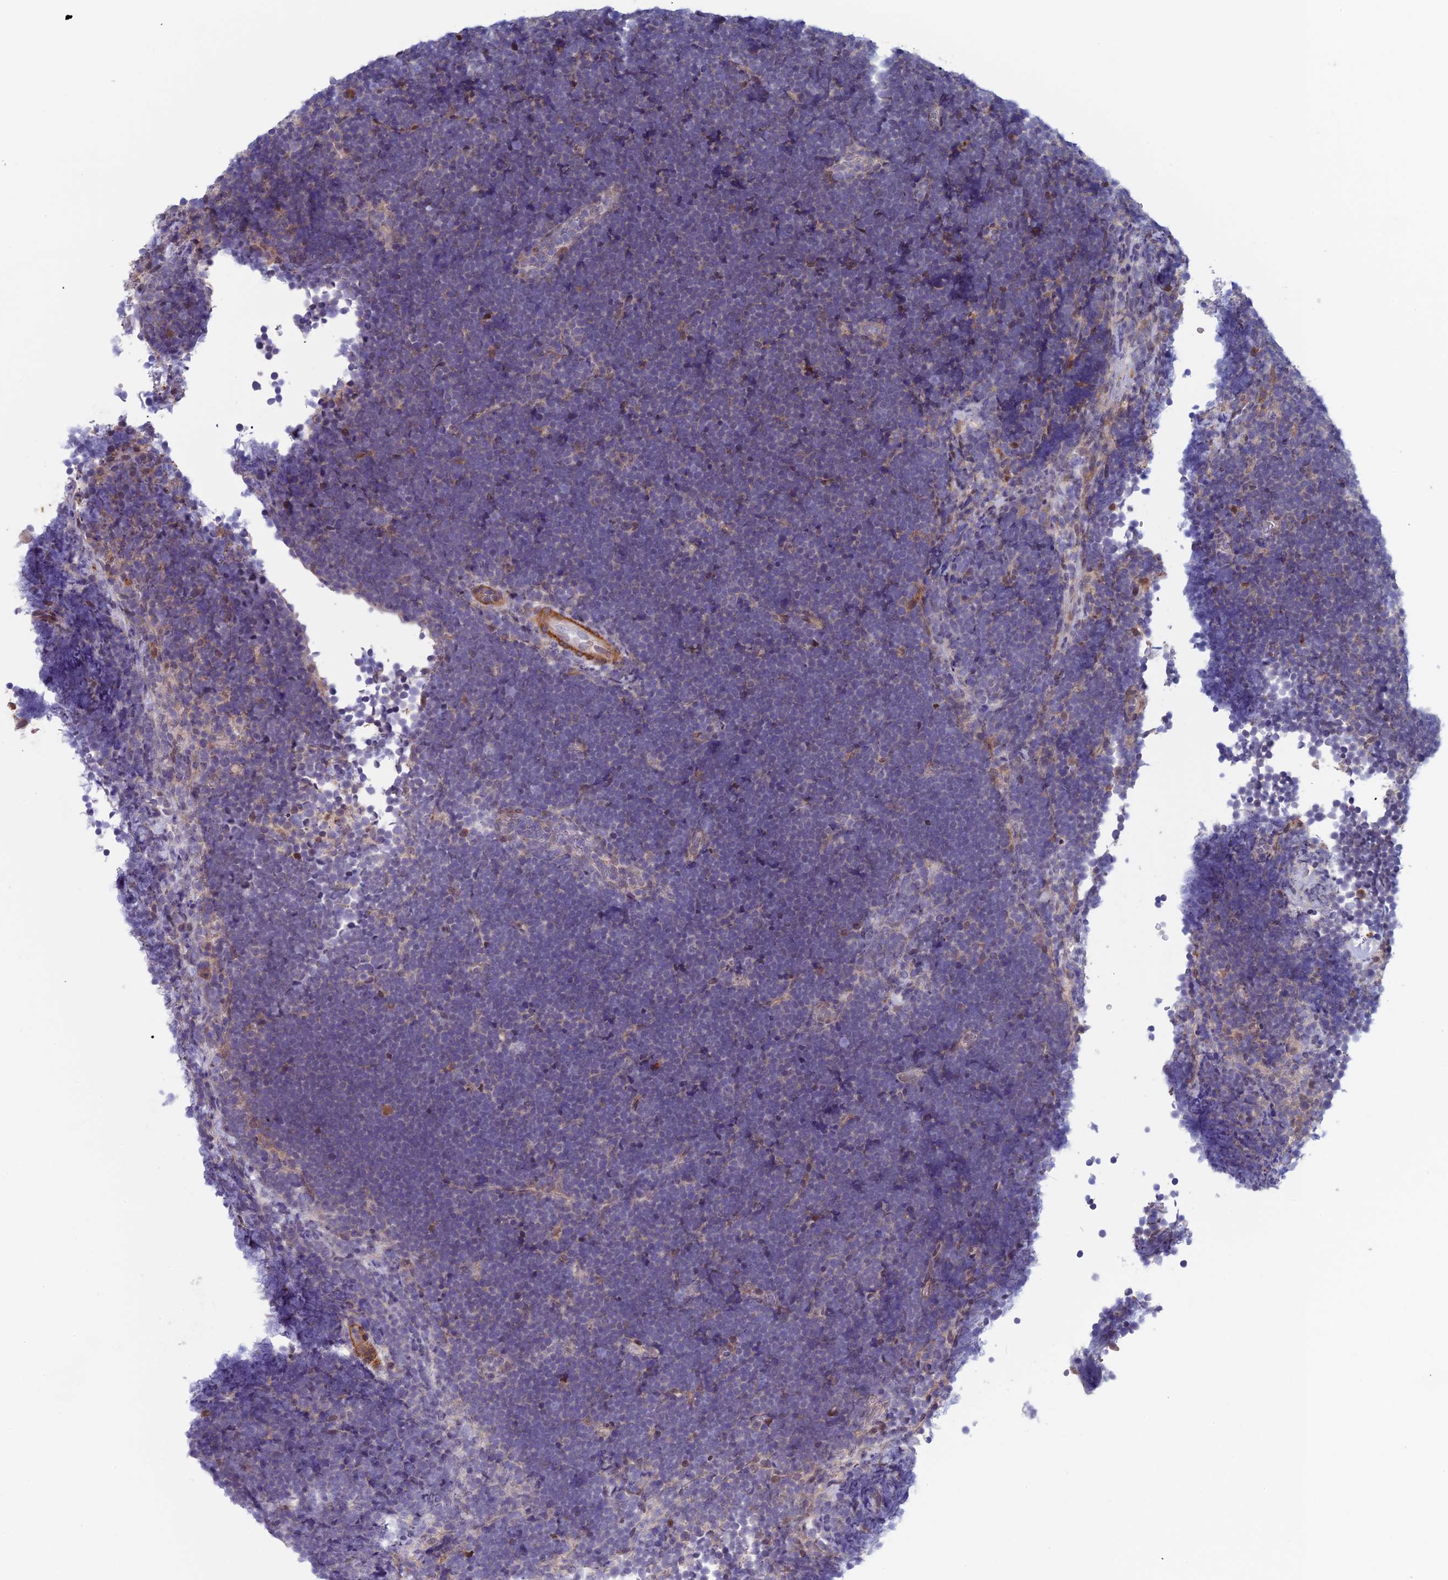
{"staining": {"intensity": "negative", "quantity": "none", "location": "none"}, "tissue": "lymphoma", "cell_type": "Tumor cells", "image_type": "cancer", "snomed": [{"axis": "morphology", "description": "Malignant lymphoma, non-Hodgkin's type, High grade"}, {"axis": "topography", "description": "Lymph node"}], "caption": "IHC micrograph of human high-grade malignant lymphoma, non-Hodgkin's type stained for a protein (brown), which reveals no staining in tumor cells.", "gene": "FADS1", "patient": {"sex": "male", "age": 13}}